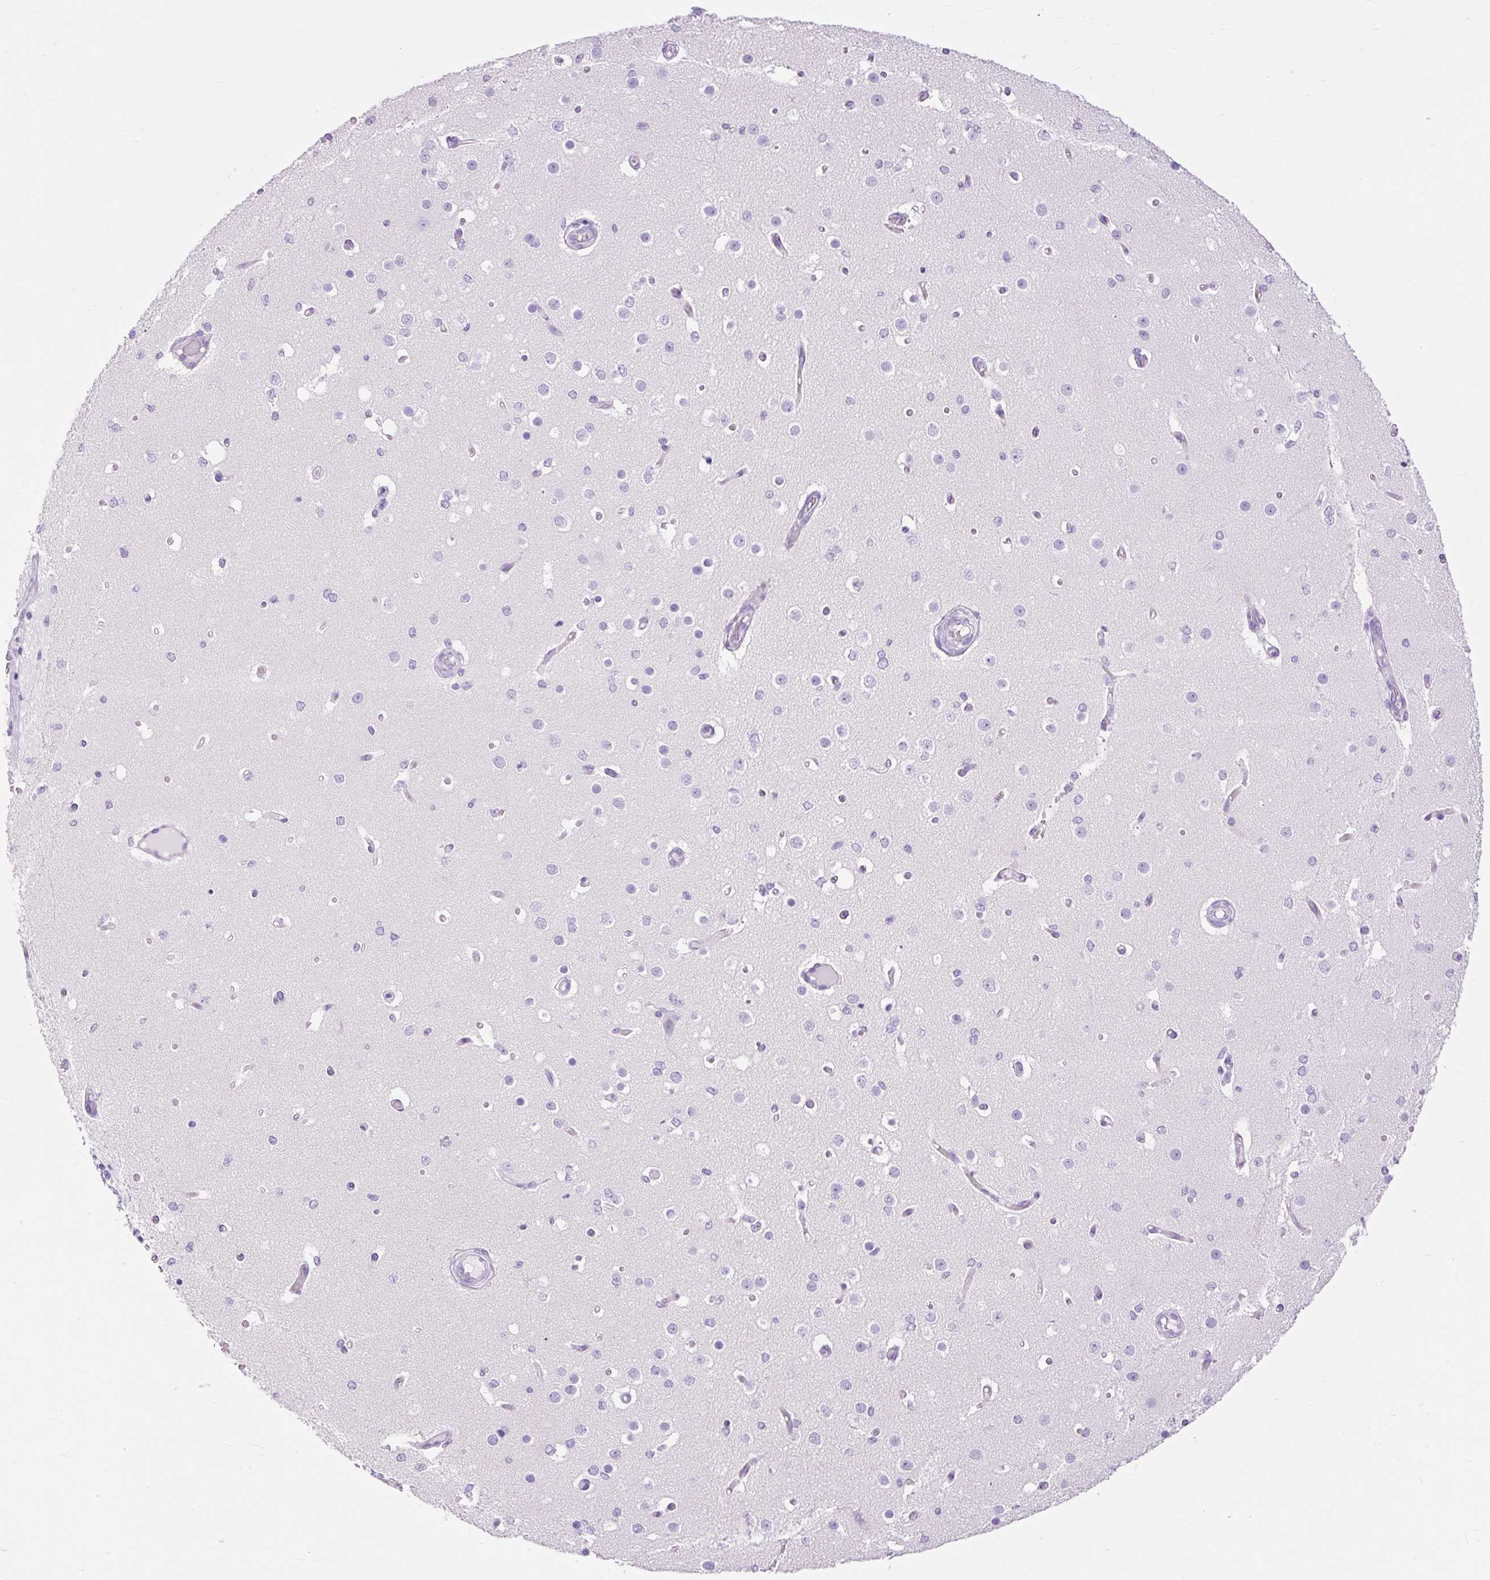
{"staining": {"intensity": "negative", "quantity": "none", "location": "none"}, "tissue": "cerebral cortex", "cell_type": "Endothelial cells", "image_type": "normal", "snomed": [{"axis": "morphology", "description": "Normal tissue, NOS"}, {"axis": "morphology", "description": "Inflammation, NOS"}, {"axis": "topography", "description": "Cerebral cortex"}], "caption": "This is an immunohistochemistry (IHC) image of normal cerebral cortex. There is no expression in endothelial cells.", "gene": "SLC25A40", "patient": {"sex": "male", "age": 6}}